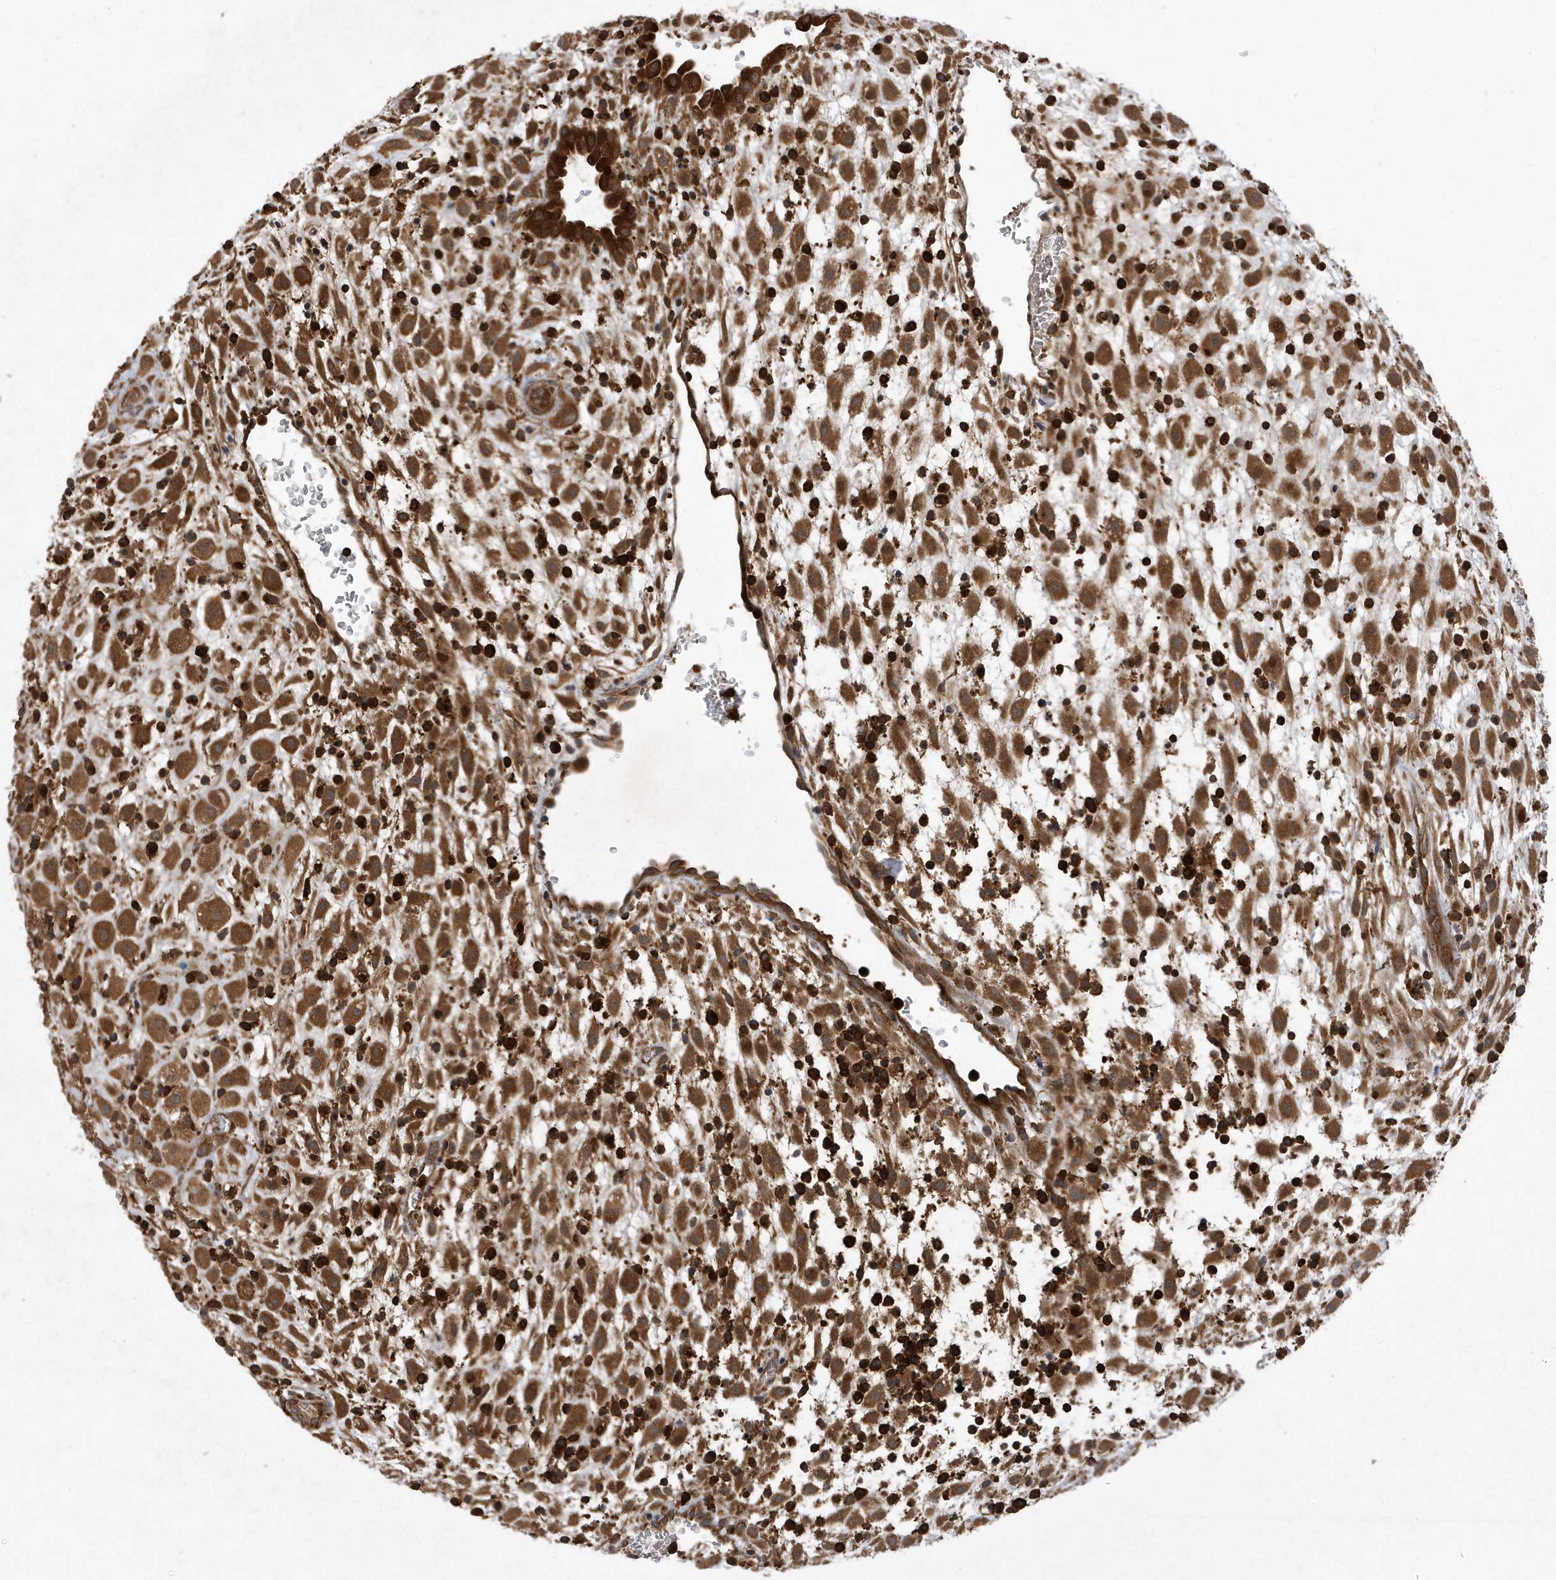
{"staining": {"intensity": "strong", "quantity": ">75%", "location": "cytoplasmic/membranous"}, "tissue": "placenta", "cell_type": "Decidual cells", "image_type": "normal", "snomed": [{"axis": "morphology", "description": "Normal tissue, NOS"}, {"axis": "topography", "description": "Placenta"}], "caption": "High-power microscopy captured an immunohistochemistry histopathology image of normal placenta, revealing strong cytoplasmic/membranous expression in approximately >75% of decidual cells.", "gene": "LAPTM4A", "patient": {"sex": "female", "age": 35}}